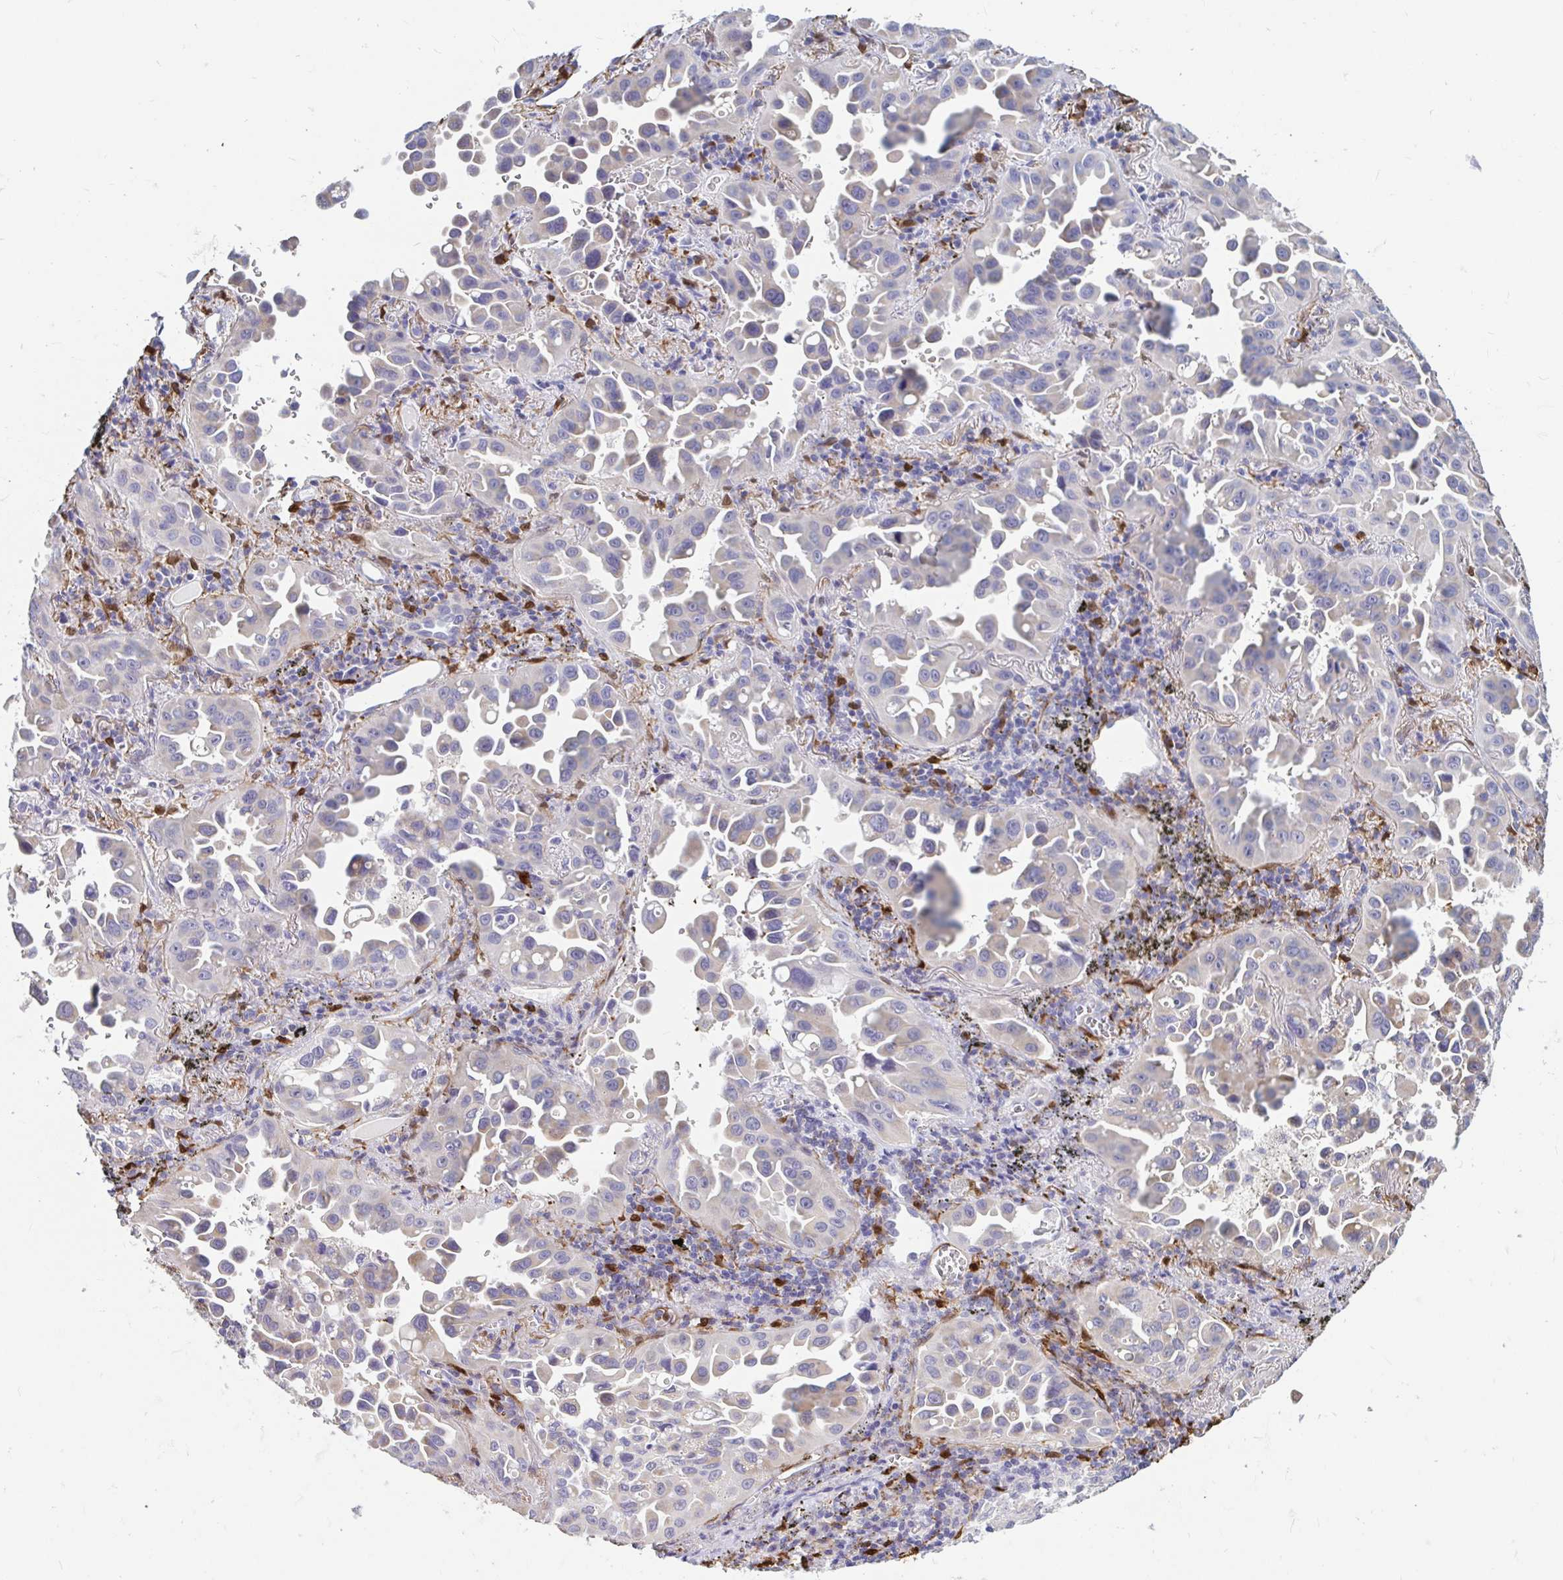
{"staining": {"intensity": "negative", "quantity": "none", "location": "none"}, "tissue": "lung cancer", "cell_type": "Tumor cells", "image_type": "cancer", "snomed": [{"axis": "morphology", "description": "Adenocarcinoma, NOS"}, {"axis": "topography", "description": "Lung"}], "caption": "Tumor cells show no significant protein staining in lung adenocarcinoma.", "gene": "ADH1A", "patient": {"sex": "male", "age": 68}}